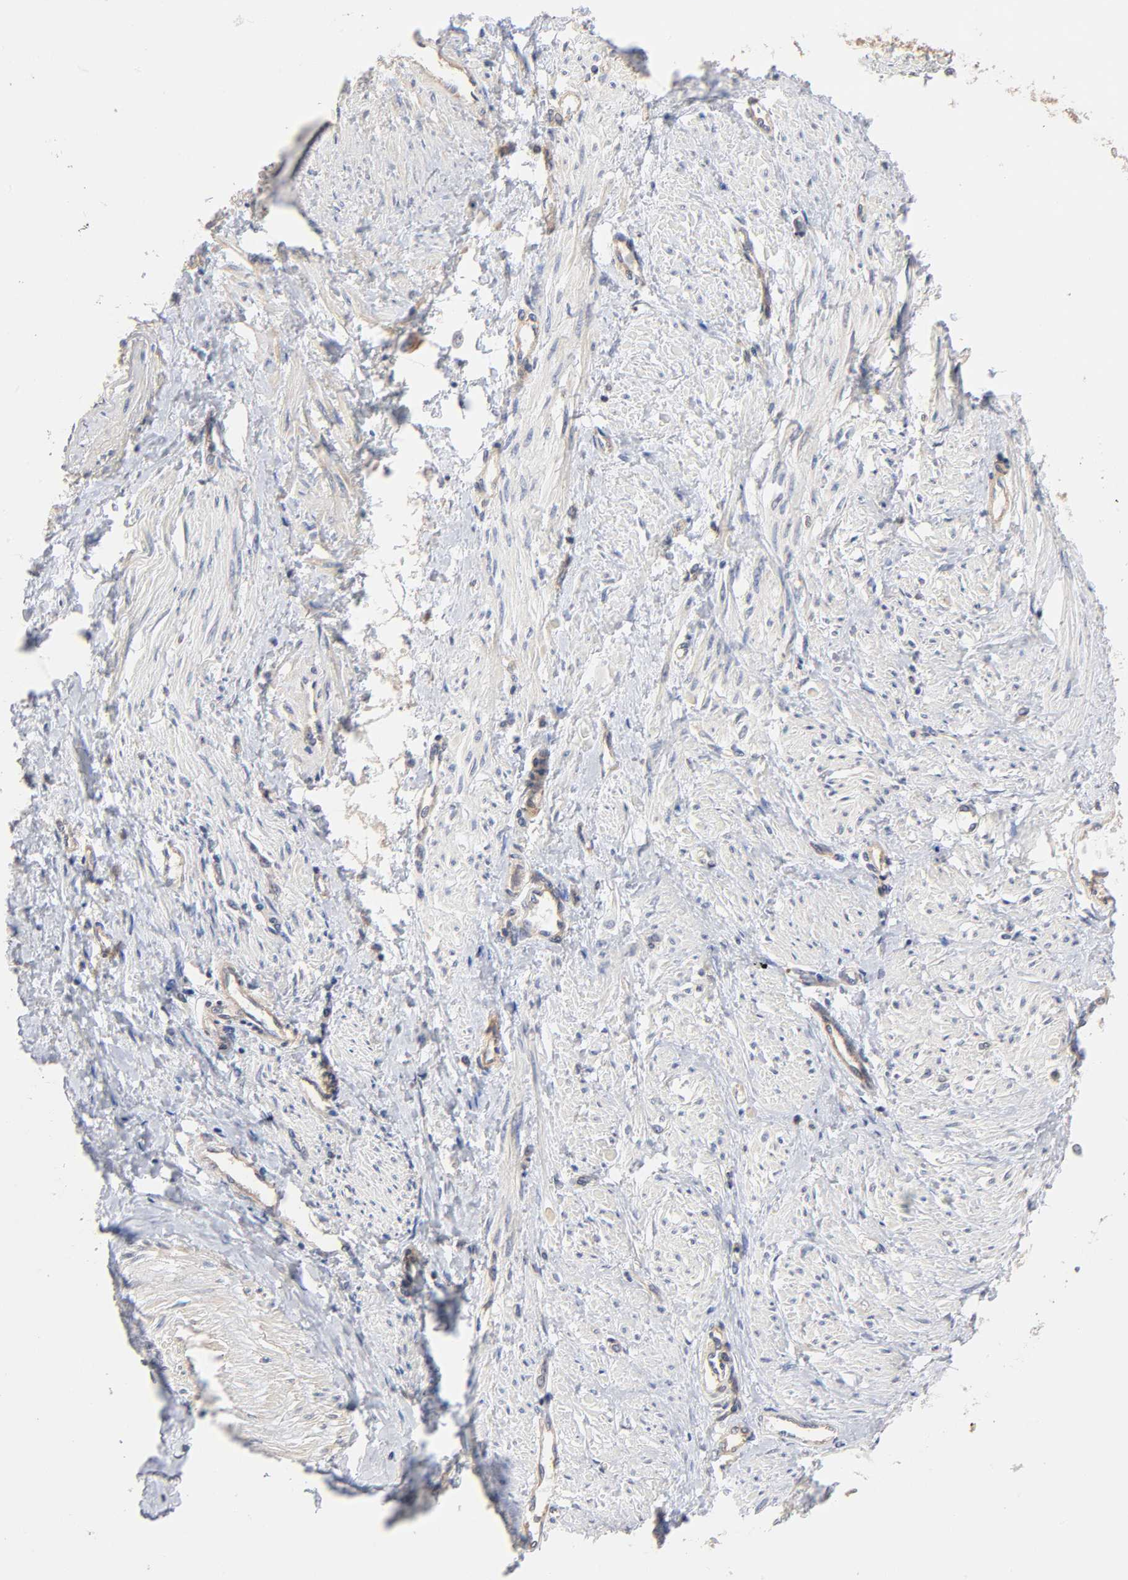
{"staining": {"intensity": "weak", "quantity": ">75%", "location": "cytoplasmic/membranous"}, "tissue": "smooth muscle", "cell_type": "Smooth muscle cells", "image_type": "normal", "snomed": [{"axis": "morphology", "description": "Normal tissue, NOS"}, {"axis": "topography", "description": "Smooth muscle"}, {"axis": "topography", "description": "Uterus"}], "caption": "A micrograph of human smooth muscle stained for a protein shows weak cytoplasmic/membranous brown staining in smooth muscle cells. The protein is stained brown, and the nuclei are stained in blue (DAB (3,3'-diaminobenzidine) IHC with brightfield microscopy, high magnification).", "gene": "STRN3", "patient": {"sex": "female", "age": 39}}